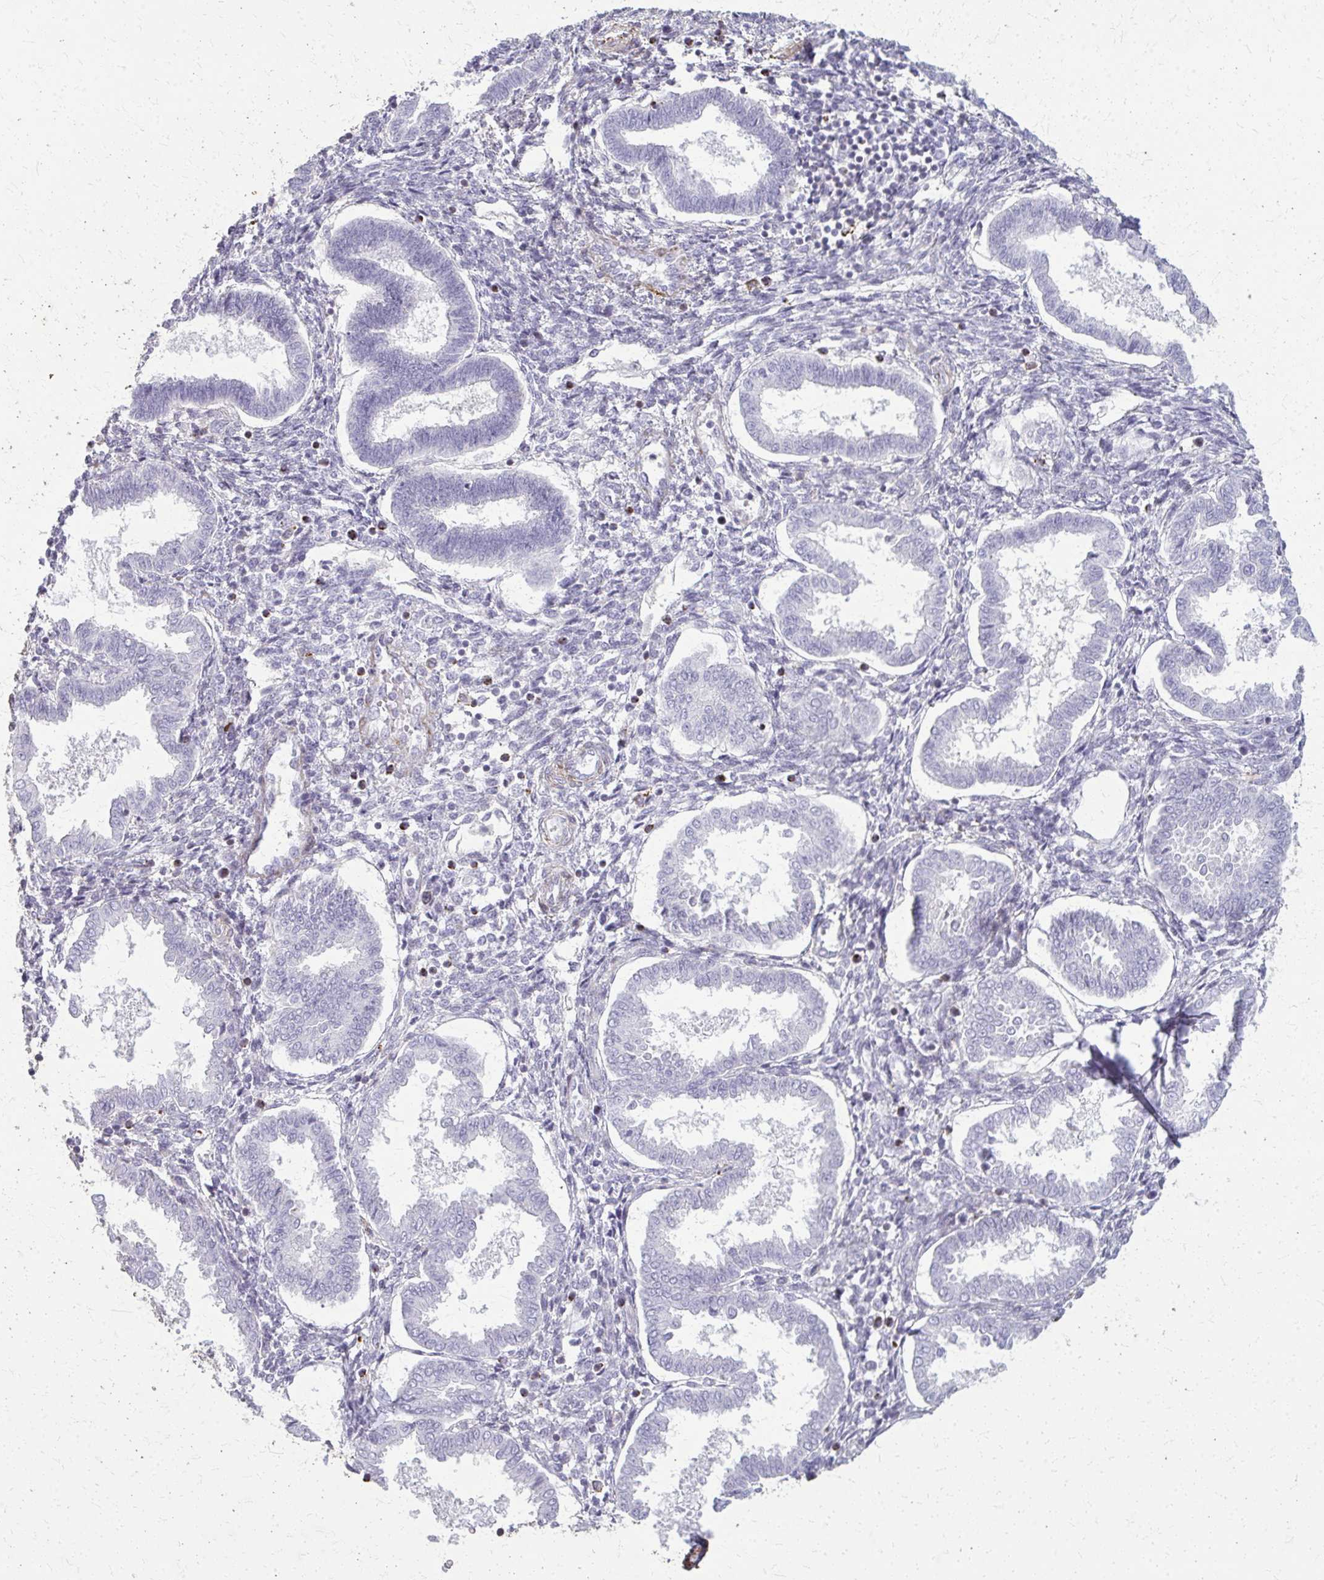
{"staining": {"intensity": "negative", "quantity": "none", "location": "none"}, "tissue": "endometrium", "cell_type": "Cells in endometrial stroma", "image_type": "normal", "snomed": [{"axis": "morphology", "description": "Normal tissue, NOS"}, {"axis": "topography", "description": "Endometrium"}], "caption": "This micrograph is of normal endometrium stained with immunohistochemistry (IHC) to label a protein in brown with the nuclei are counter-stained blue. There is no expression in cells in endometrial stroma.", "gene": "TENM4", "patient": {"sex": "female", "age": 24}}